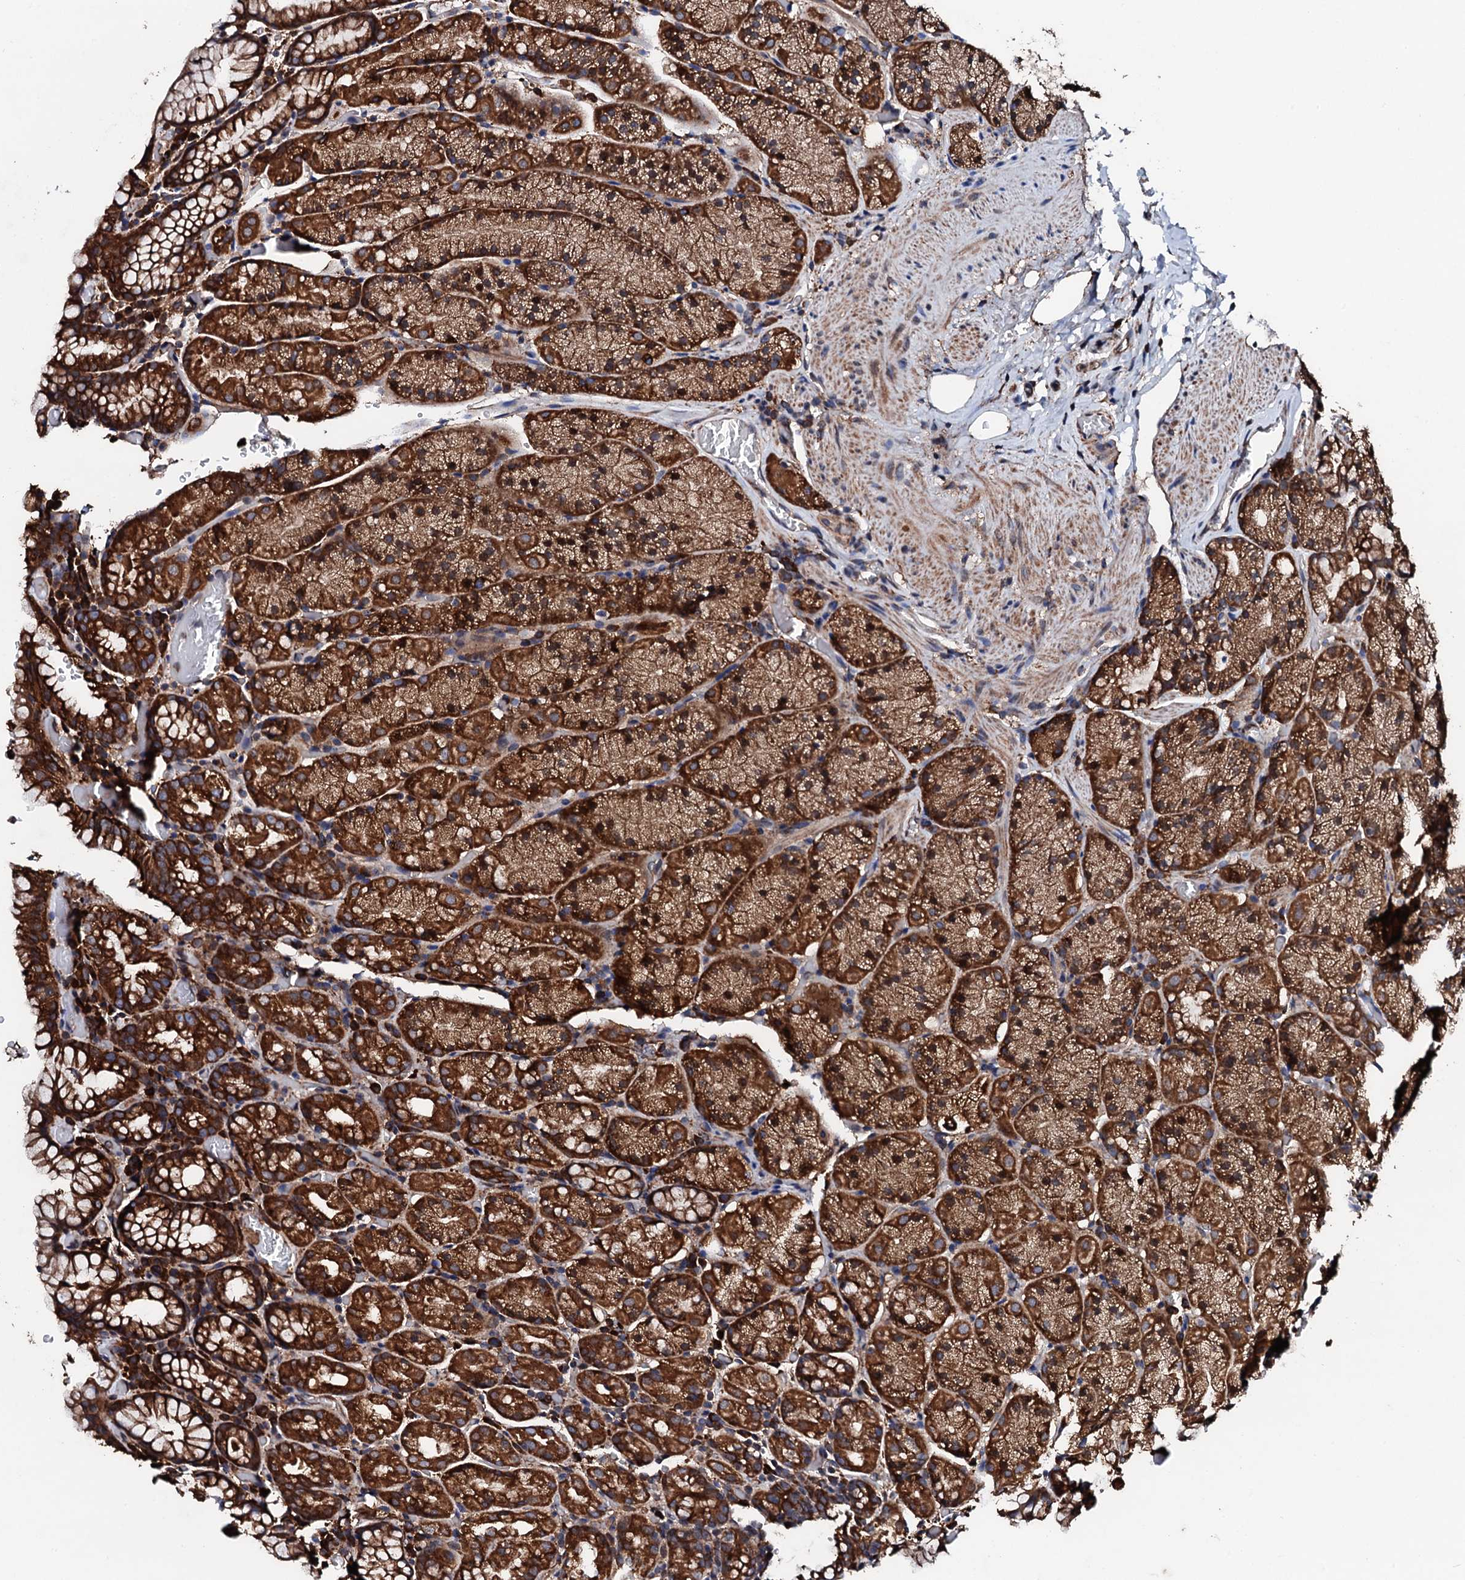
{"staining": {"intensity": "strong", "quantity": ">75%", "location": "cytoplasmic/membranous"}, "tissue": "stomach", "cell_type": "Glandular cells", "image_type": "normal", "snomed": [{"axis": "morphology", "description": "Normal tissue, NOS"}, {"axis": "topography", "description": "Stomach, upper"}, {"axis": "topography", "description": "Stomach, lower"}], "caption": "A high amount of strong cytoplasmic/membranous staining is seen in approximately >75% of glandular cells in unremarkable stomach.", "gene": "CKAP5", "patient": {"sex": "male", "age": 80}}